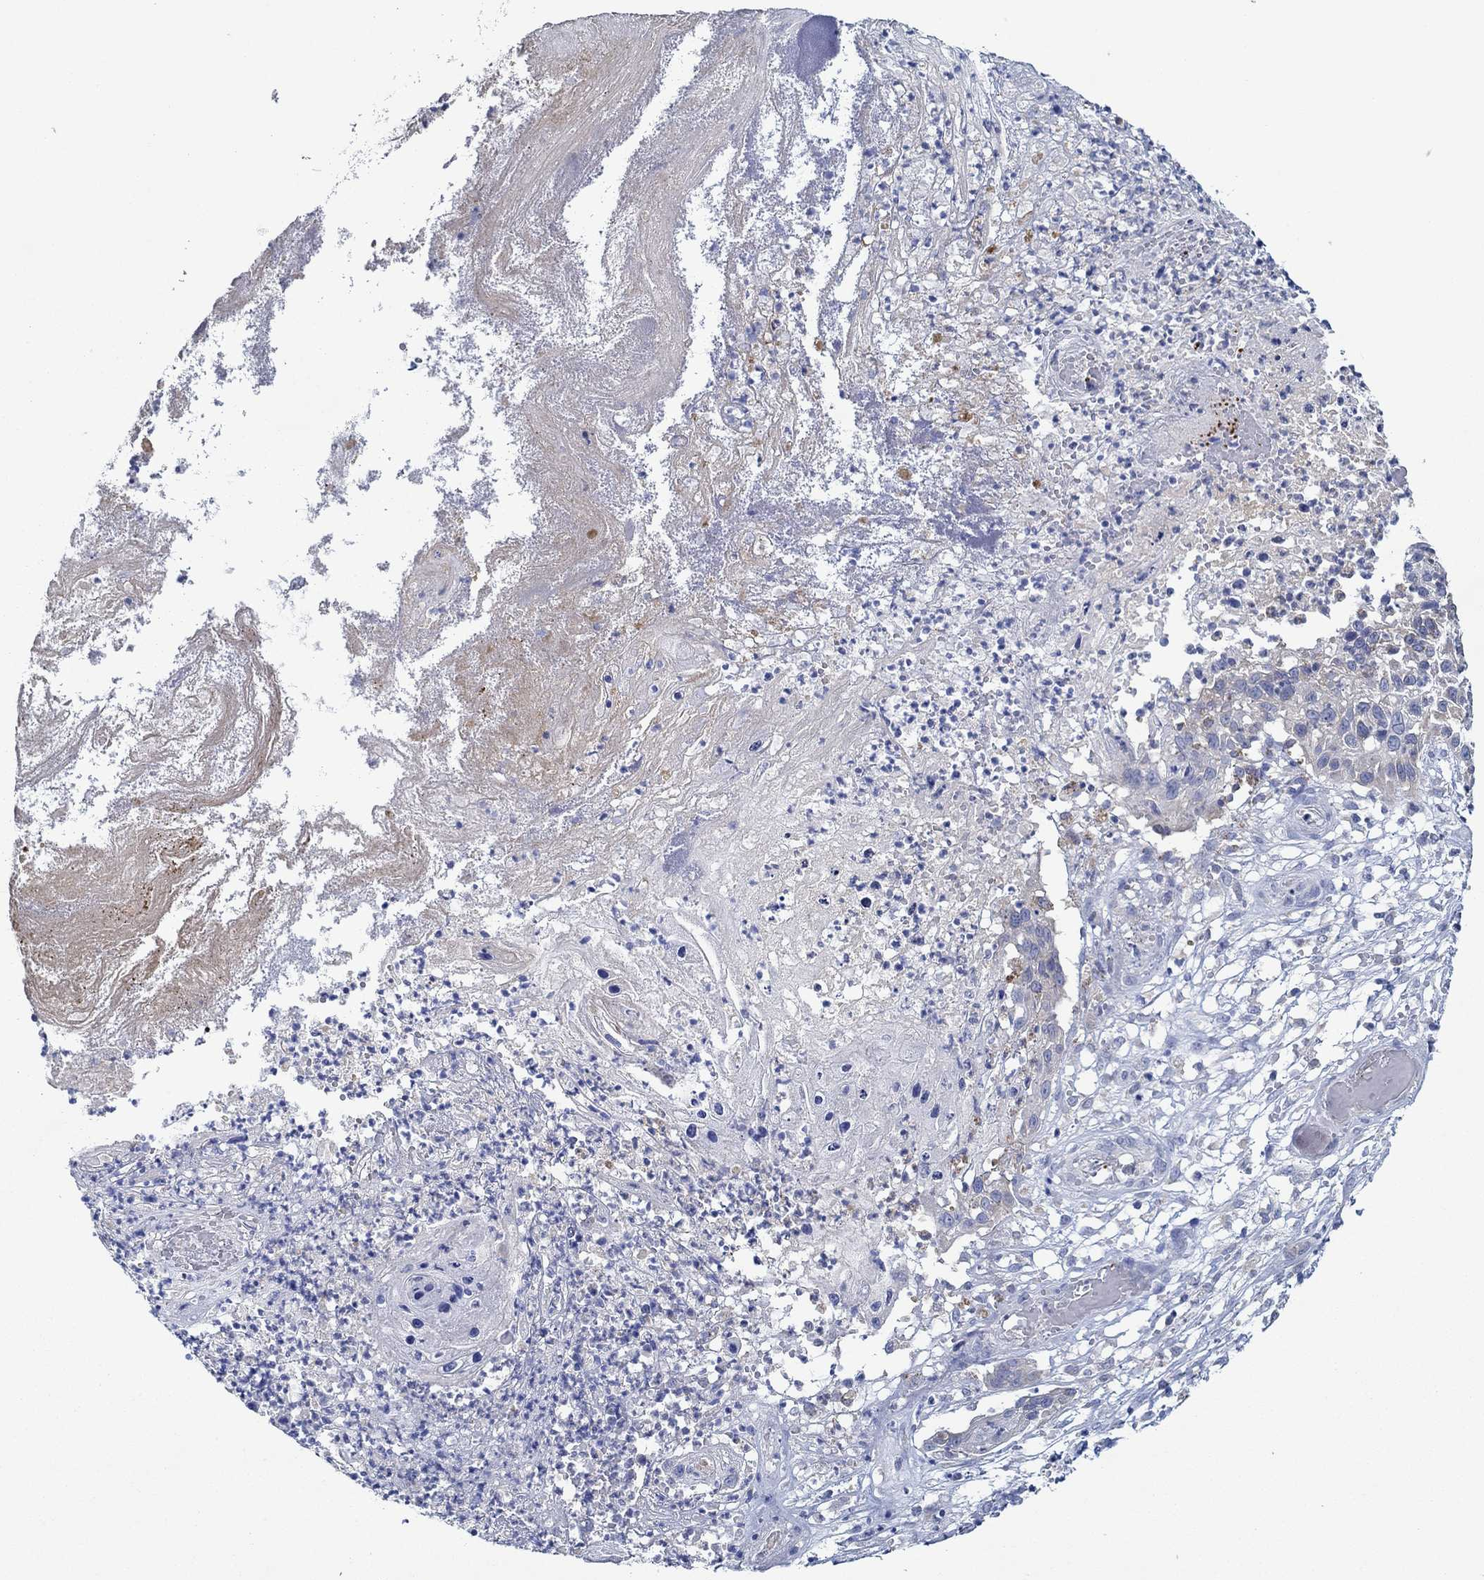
{"staining": {"intensity": "negative", "quantity": "none", "location": "none"}, "tissue": "skin cancer", "cell_type": "Tumor cells", "image_type": "cancer", "snomed": [{"axis": "morphology", "description": "Squamous cell carcinoma, NOS"}, {"axis": "topography", "description": "Skin"}], "caption": "A histopathology image of human skin squamous cell carcinoma is negative for staining in tumor cells.", "gene": "SLC27A3", "patient": {"sex": "male", "age": 92}}